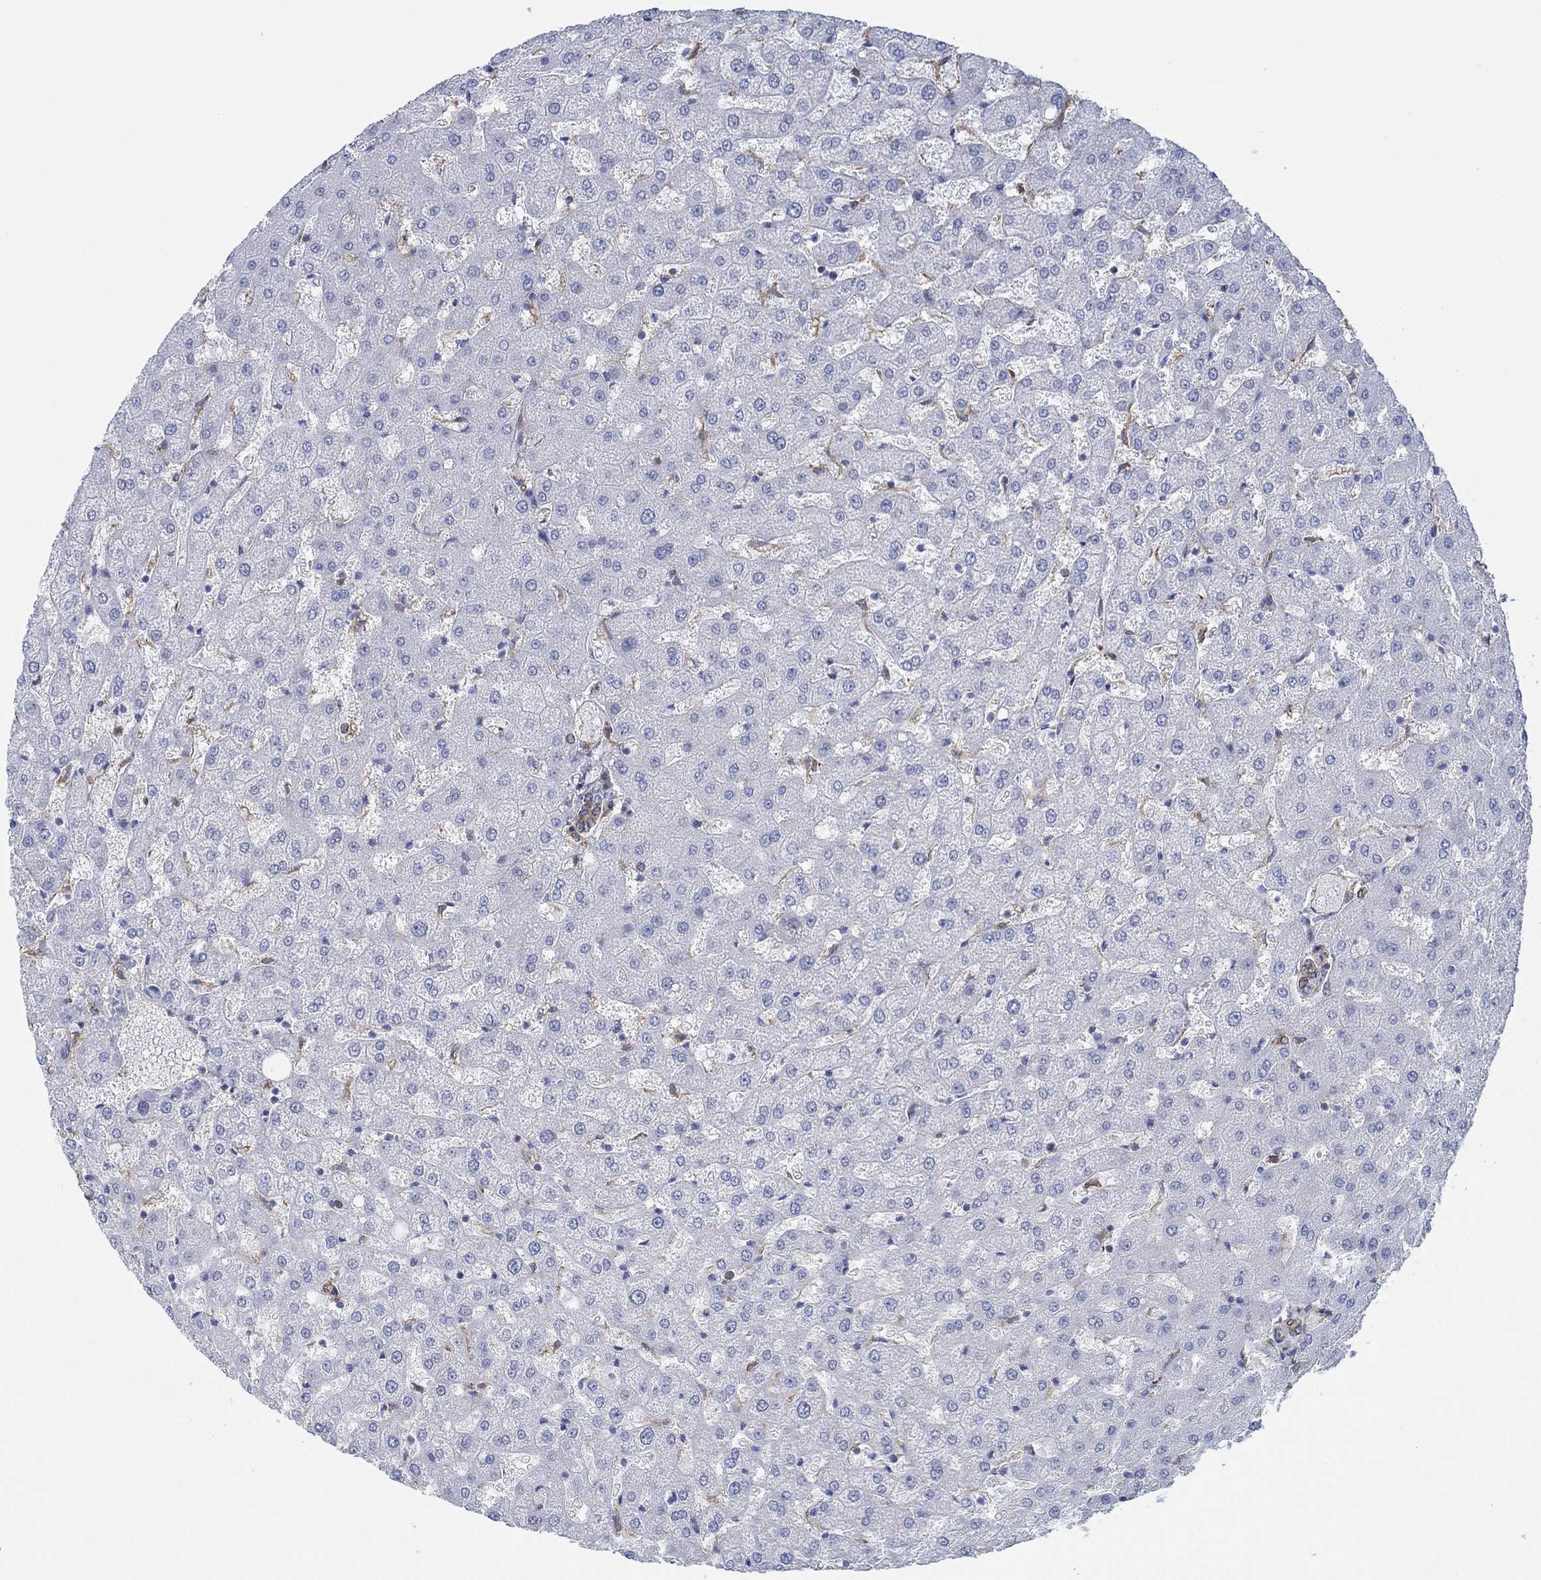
{"staining": {"intensity": "moderate", "quantity": "25%-75%", "location": "cytoplasmic/membranous"}, "tissue": "liver", "cell_type": "Cholangiocytes", "image_type": "normal", "snomed": [{"axis": "morphology", "description": "Normal tissue, NOS"}, {"axis": "topography", "description": "Liver"}], "caption": "Cholangiocytes show medium levels of moderate cytoplasmic/membranous expression in approximately 25%-75% of cells in normal liver. (DAB = brown stain, brightfield microscopy at high magnification).", "gene": "STC2", "patient": {"sex": "female", "age": 50}}